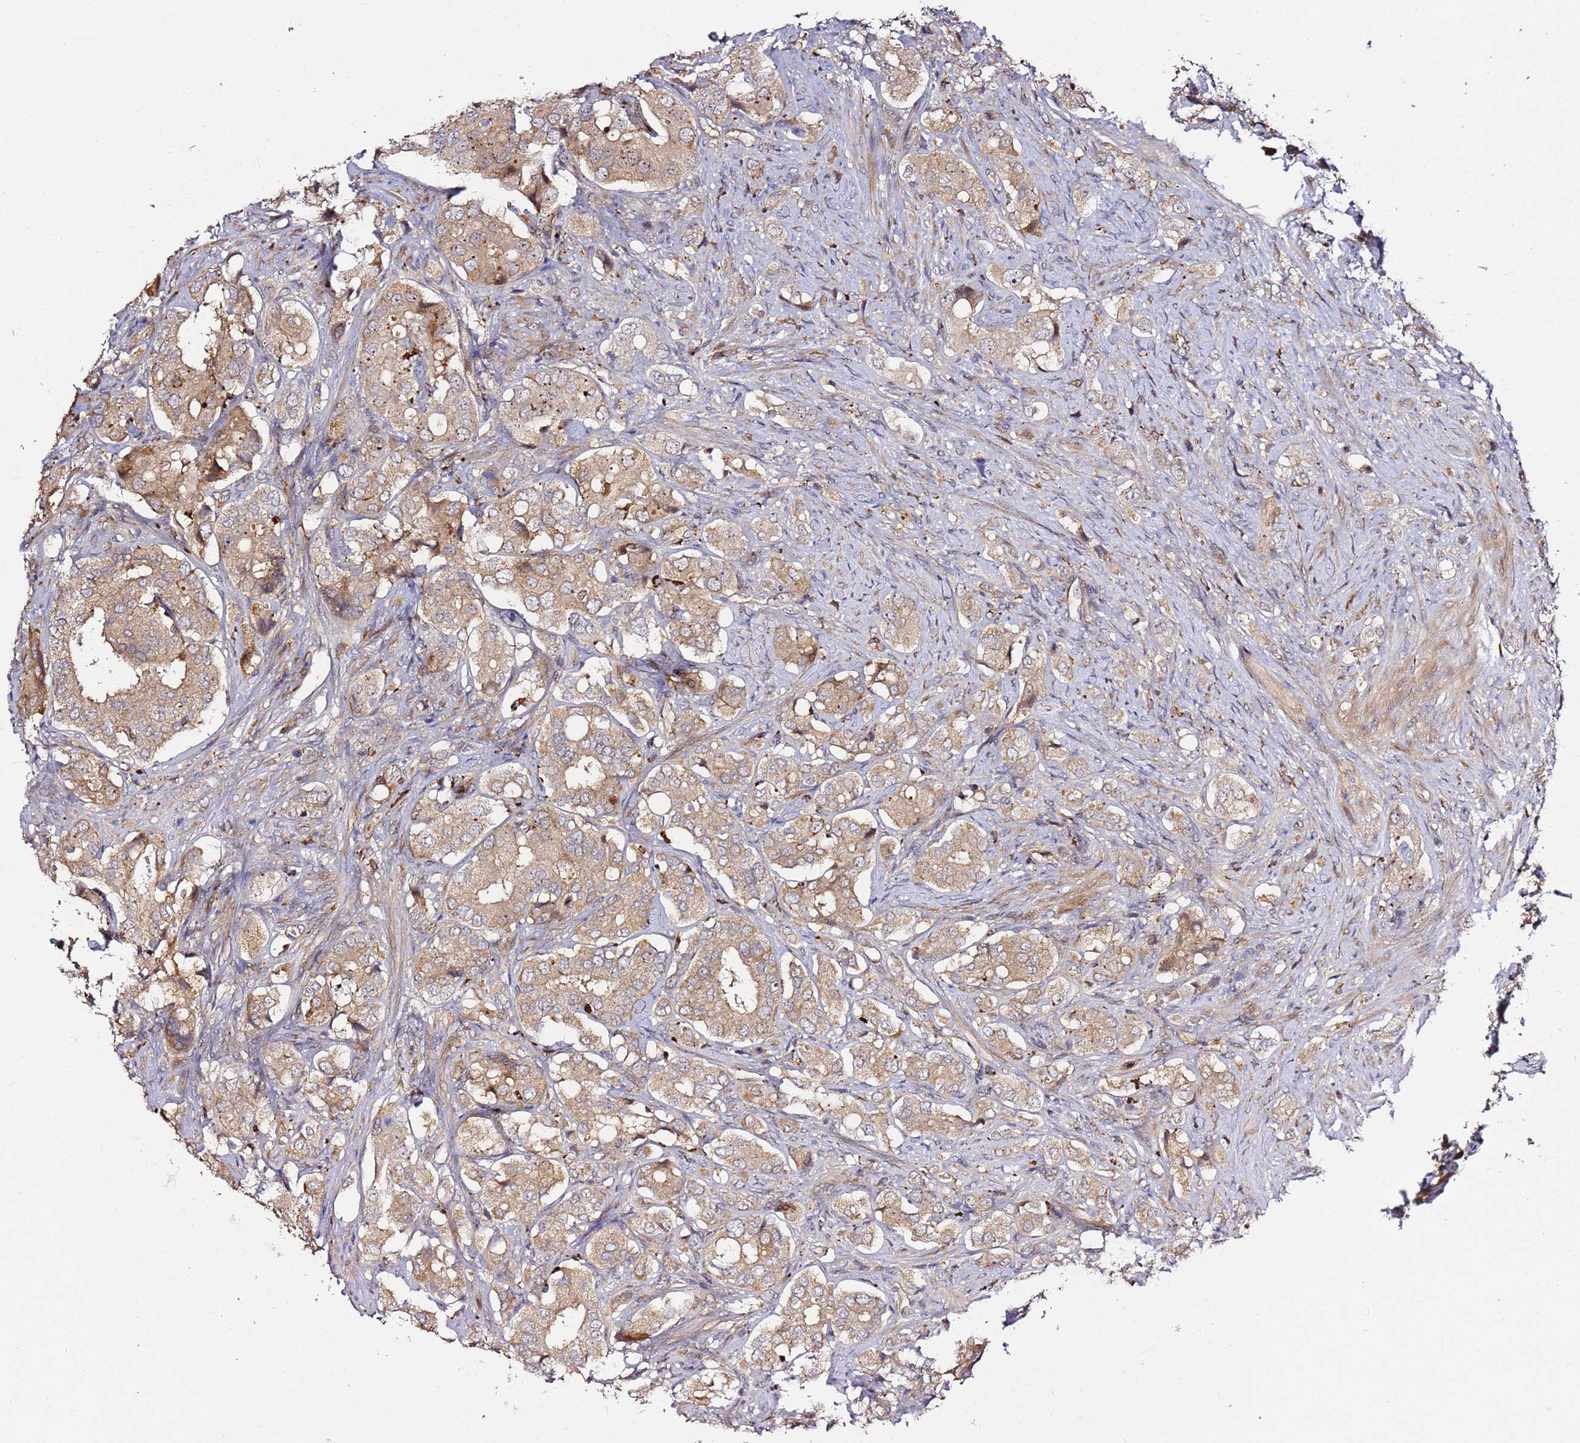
{"staining": {"intensity": "weak", "quantity": ">75%", "location": "cytoplasmic/membranous"}, "tissue": "prostate cancer", "cell_type": "Tumor cells", "image_type": "cancer", "snomed": [{"axis": "morphology", "description": "Adenocarcinoma, High grade"}, {"axis": "topography", "description": "Prostate"}], "caption": "Immunohistochemical staining of human adenocarcinoma (high-grade) (prostate) exhibits low levels of weak cytoplasmic/membranous protein positivity in about >75% of tumor cells. (Stains: DAB in brown, nuclei in blue, Microscopy: brightfield microscopy at high magnification).", "gene": "PRMT7", "patient": {"sex": "male", "age": 65}}